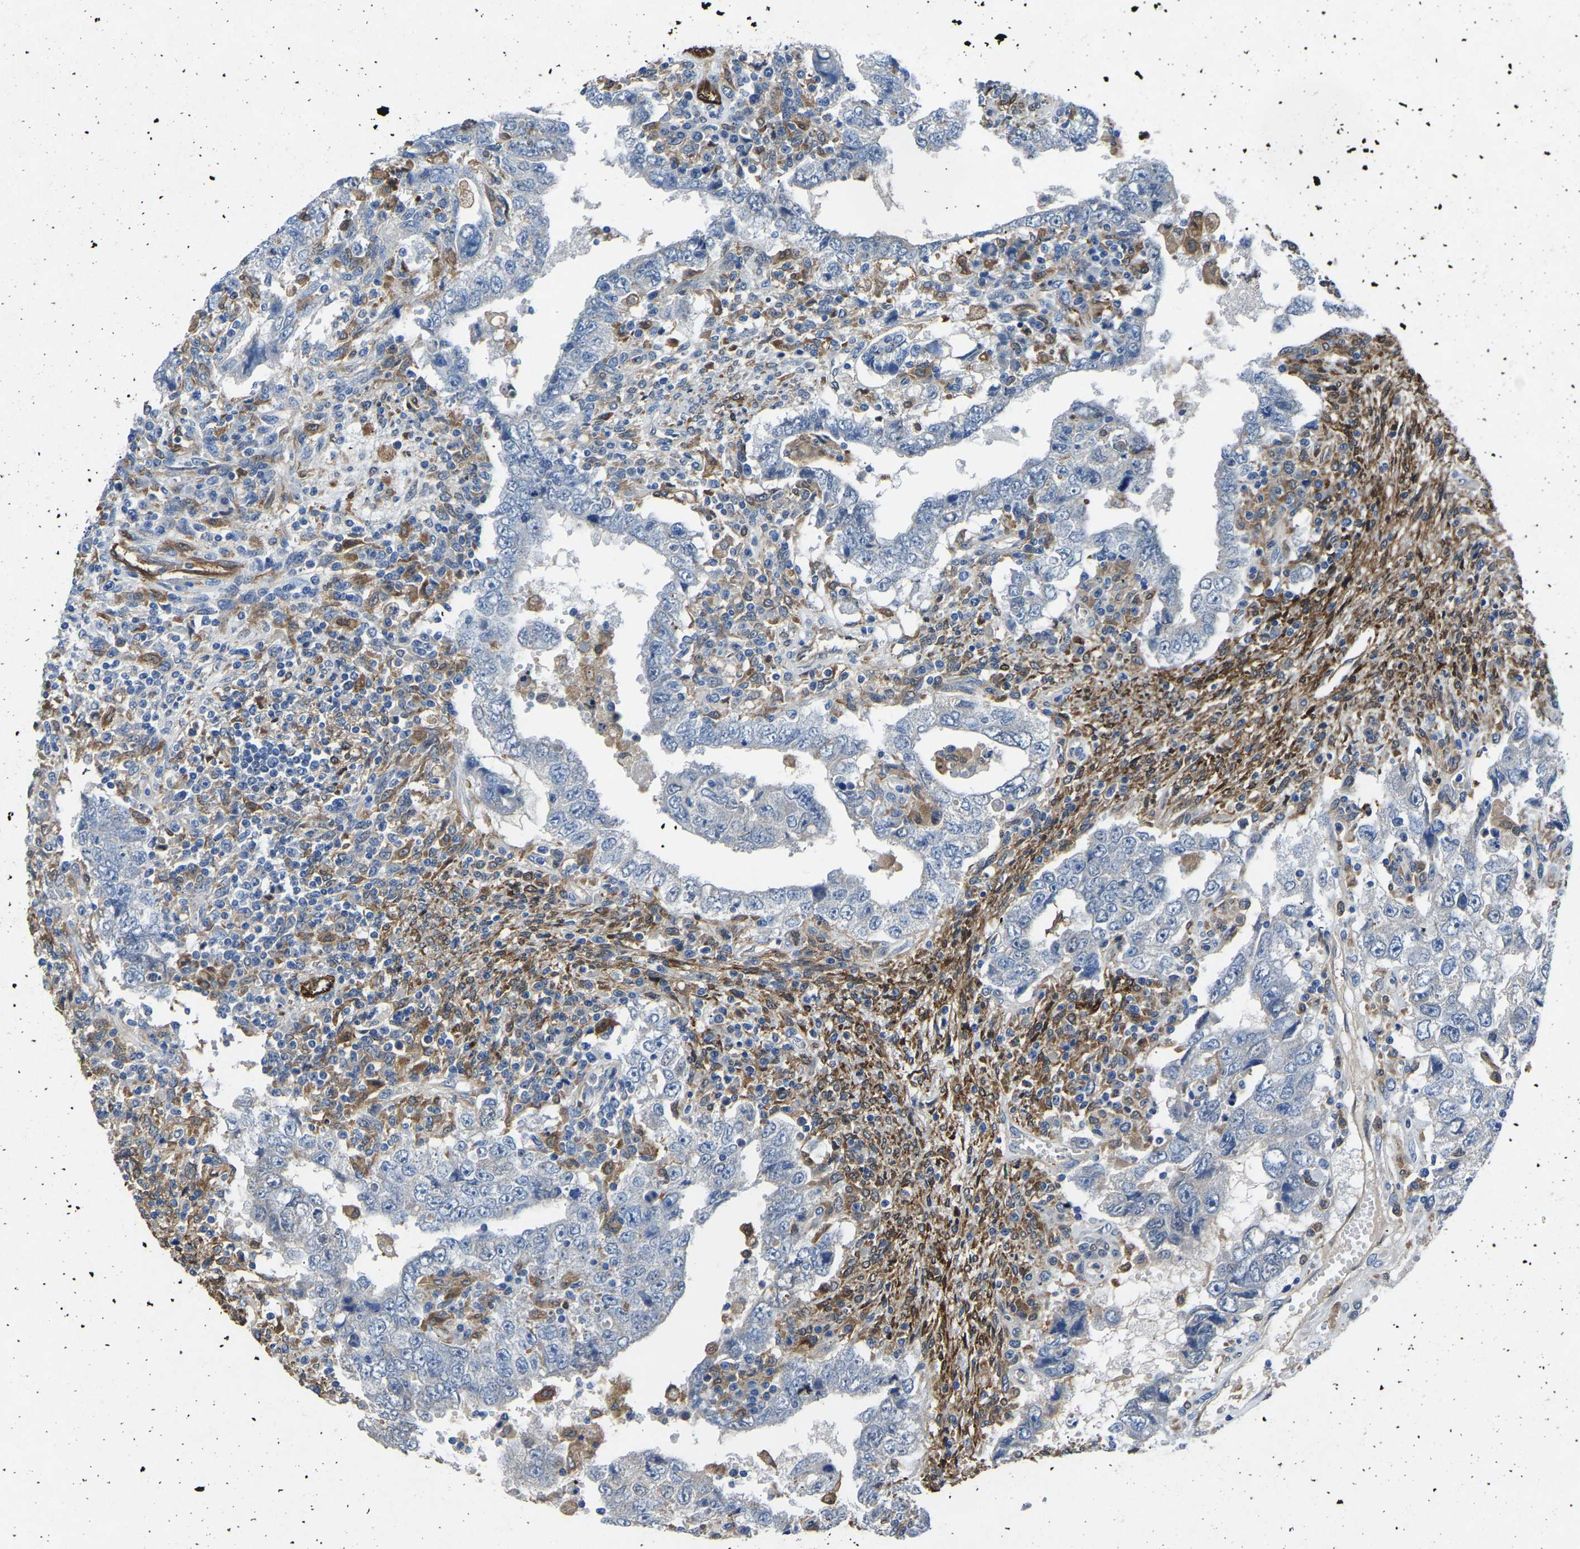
{"staining": {"intensity": "negative", "quantity": "none", "location": "none"}, "tissue": "testis cancer", "cell_type": "Tumor cells", "image_type": "cancer", "snomed": [{"axis": "morphology", "description": "Carcinoma, Embryonal, NOS"}, {"axis": "topography", "description": "Testis"}], "caption": "IHC of human testis embryonal carcinoma reveals no staining in tumor cells.", "gene": "ATG2B", "patient": {"sex": "male", "age": 26}}